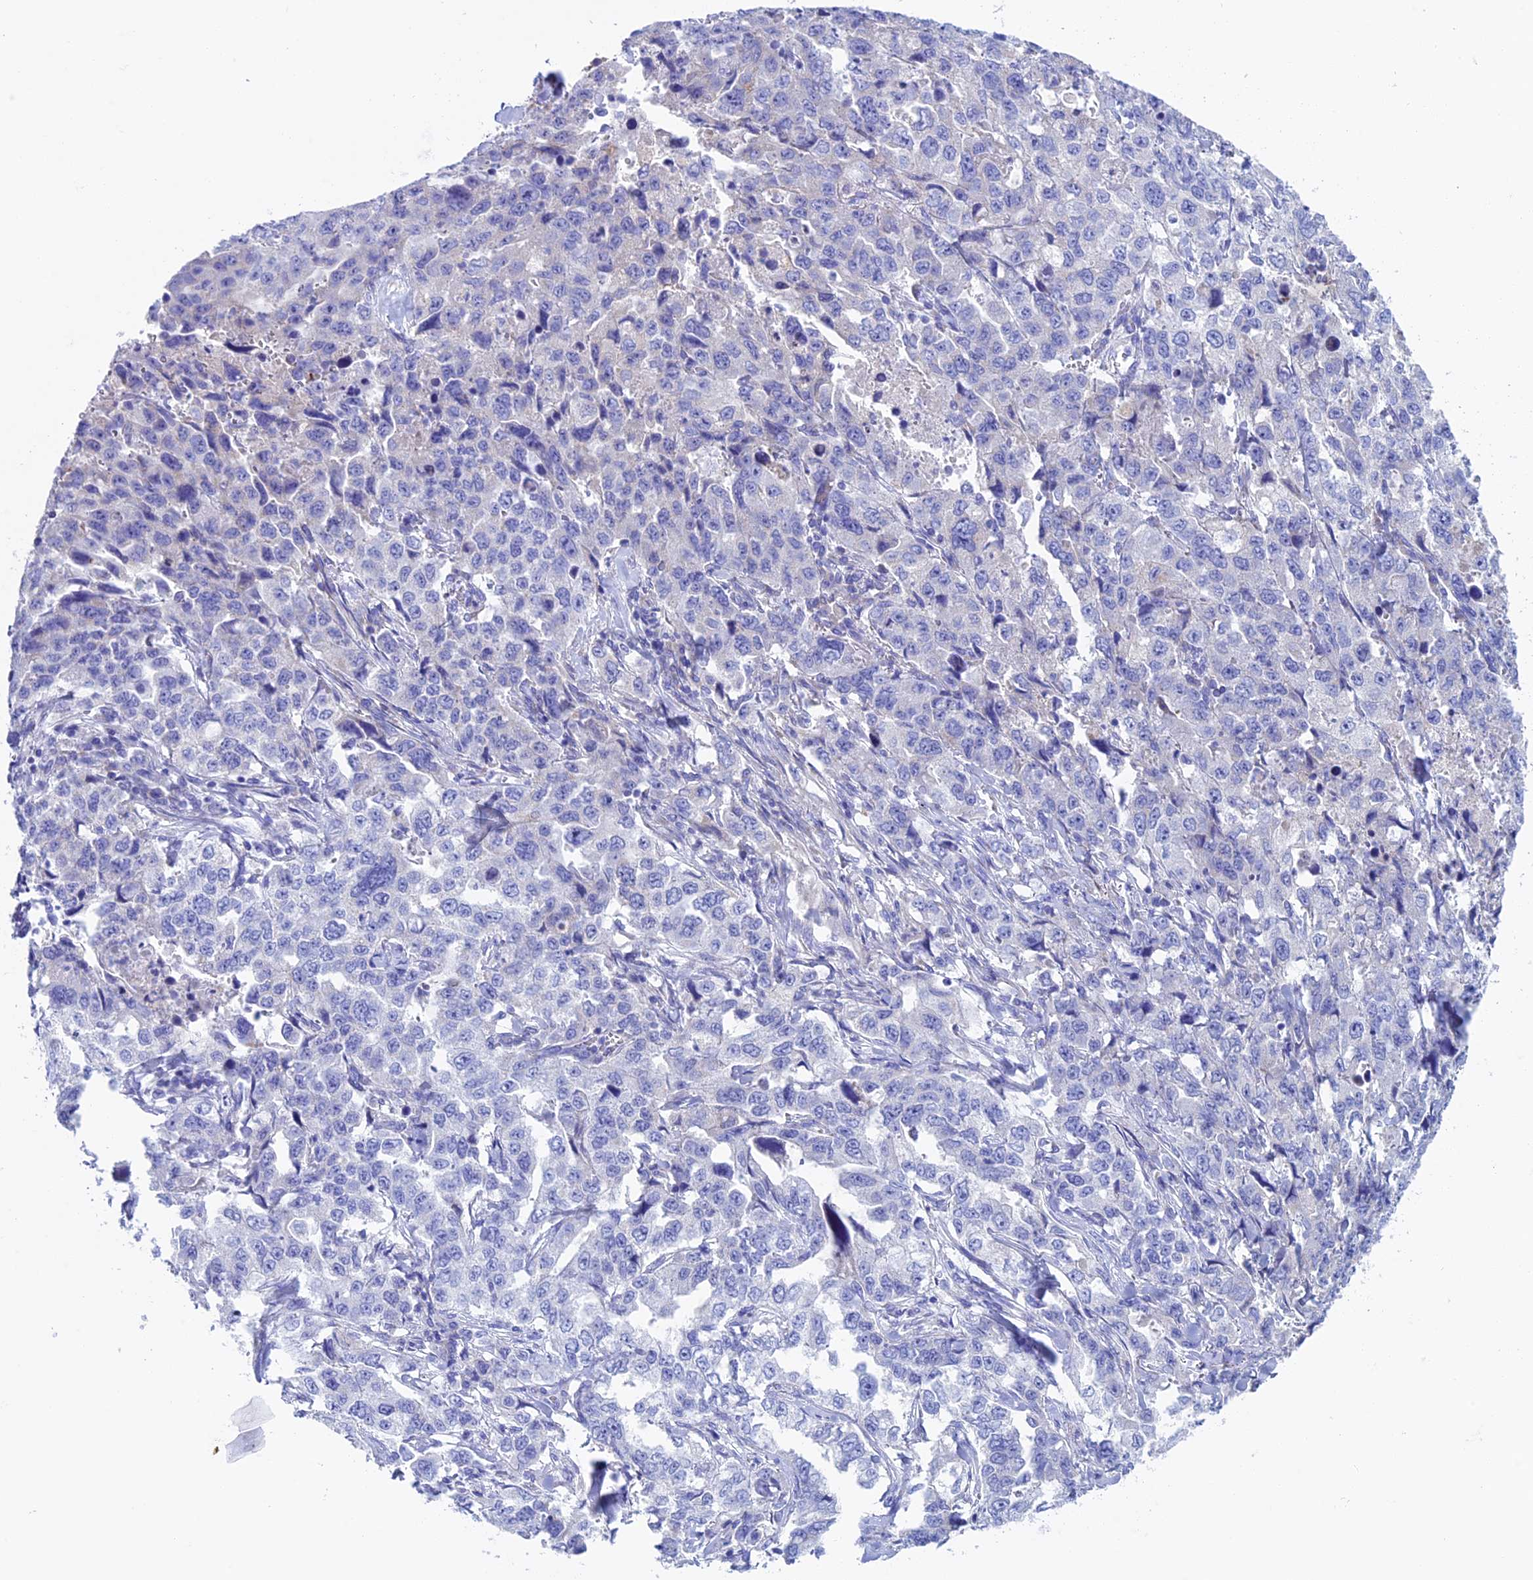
{"staining": {"intensity": "negative", "quantity": "none", "location": "none"}, "tissue": "lung cancer", "cell_type": "Tumor cells", "image_type": "cancer", "snomed": [{"axis": "morphology", "description": "Adenocarcinoma, NOS"}, {"axis": "topography", "description": "Lung"}], "caption": "This is an immunohistochemistry (IHC) image of human lung cancer. There is no expression in tumor cells.", "gene": "SLC15A5", "patient": {"sex": "female", "age": 51}}